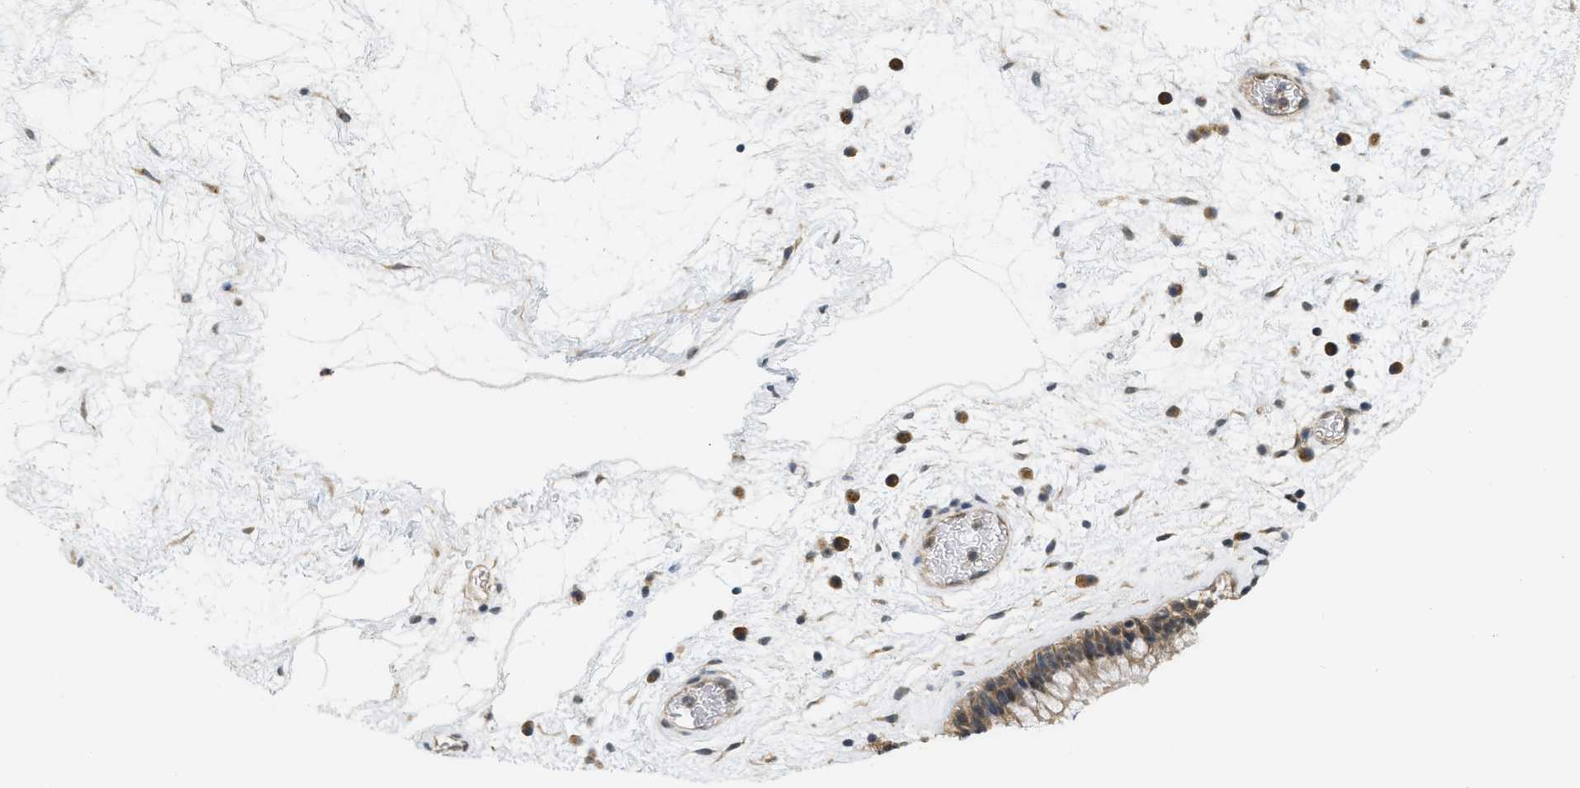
{"staining": {"intensity": "moderate", "quantity": ">75%", "location": "cytoplasmic/membranous"}, "tissue": "nasopharynx", "cell_type": "Respiratory epithelial cells", "image_type": "normal", "snomed": [{"axis": "morphology", "description": "Normal tissue, NOS"}, {"axis": "morphology", "description": "Inflammation, NOS"}, {"axis": "topography", "description": "Nasopharynx"}], "caption": "Protein staining displays moderate cytoplasmic/membranous staining in about >75% of respiratory epithelial cells in unremarkable nasopharynx. Nuclei are stained in blue.", "gene": "PRKD1", "patient": {"sex": "male", "age": 48}}